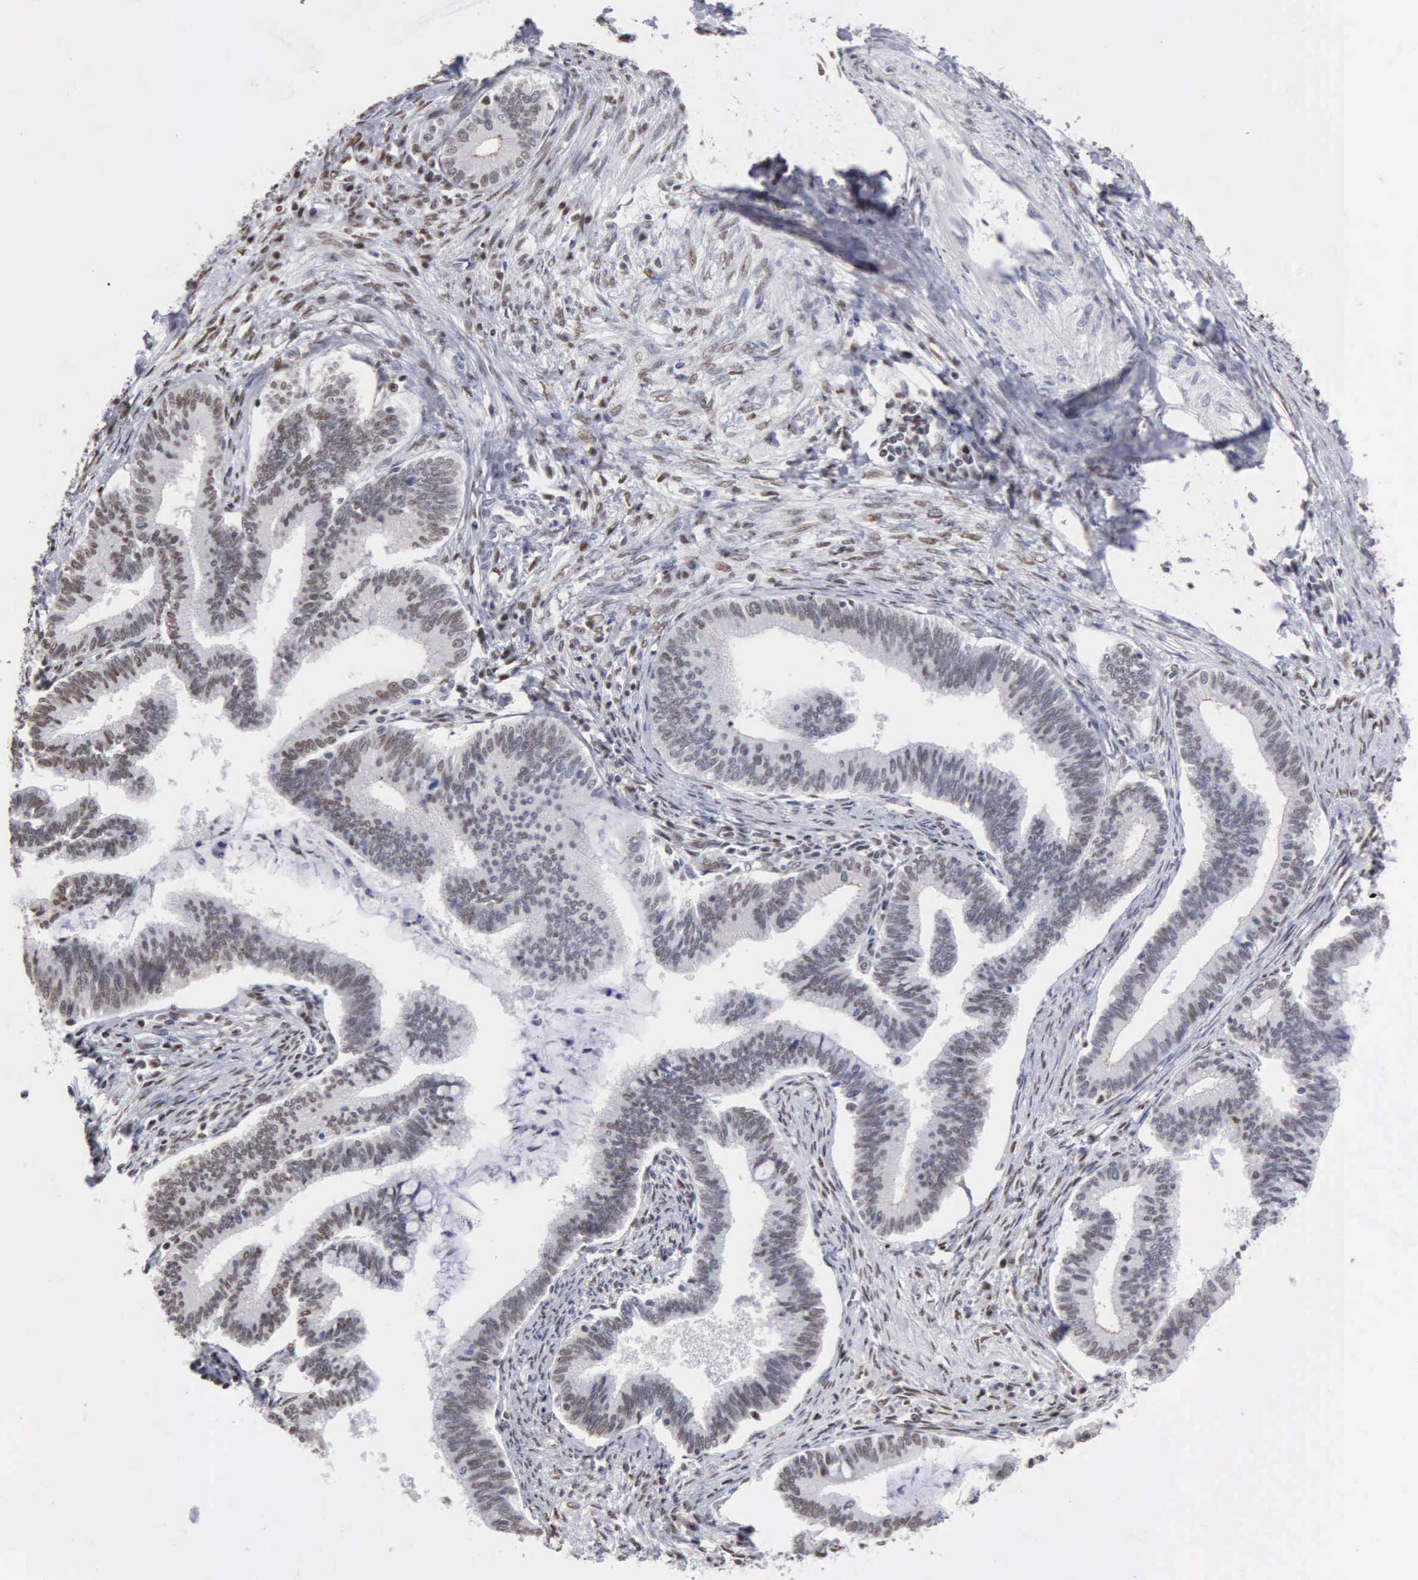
{"staining": {"intensity": "weak", "quantity": "25%-75%", "location": "nuclear"}, "tissue": "cervical cancer", "cell_type": "Tumor cells", "image_type": "cancer", "snomed": [{"axis": "morphology", "description": "Adenocarcinoma, NOS"}, {"axis": "topography", "description": "Cervix"}], "caption": "Cervical cancer stained for a protein (brown) displays weak nuclear positive expression in about 25%-75% of tumor cells.", "gene": "CCNG1", "patient": {"sex": "female", "age": 36}}